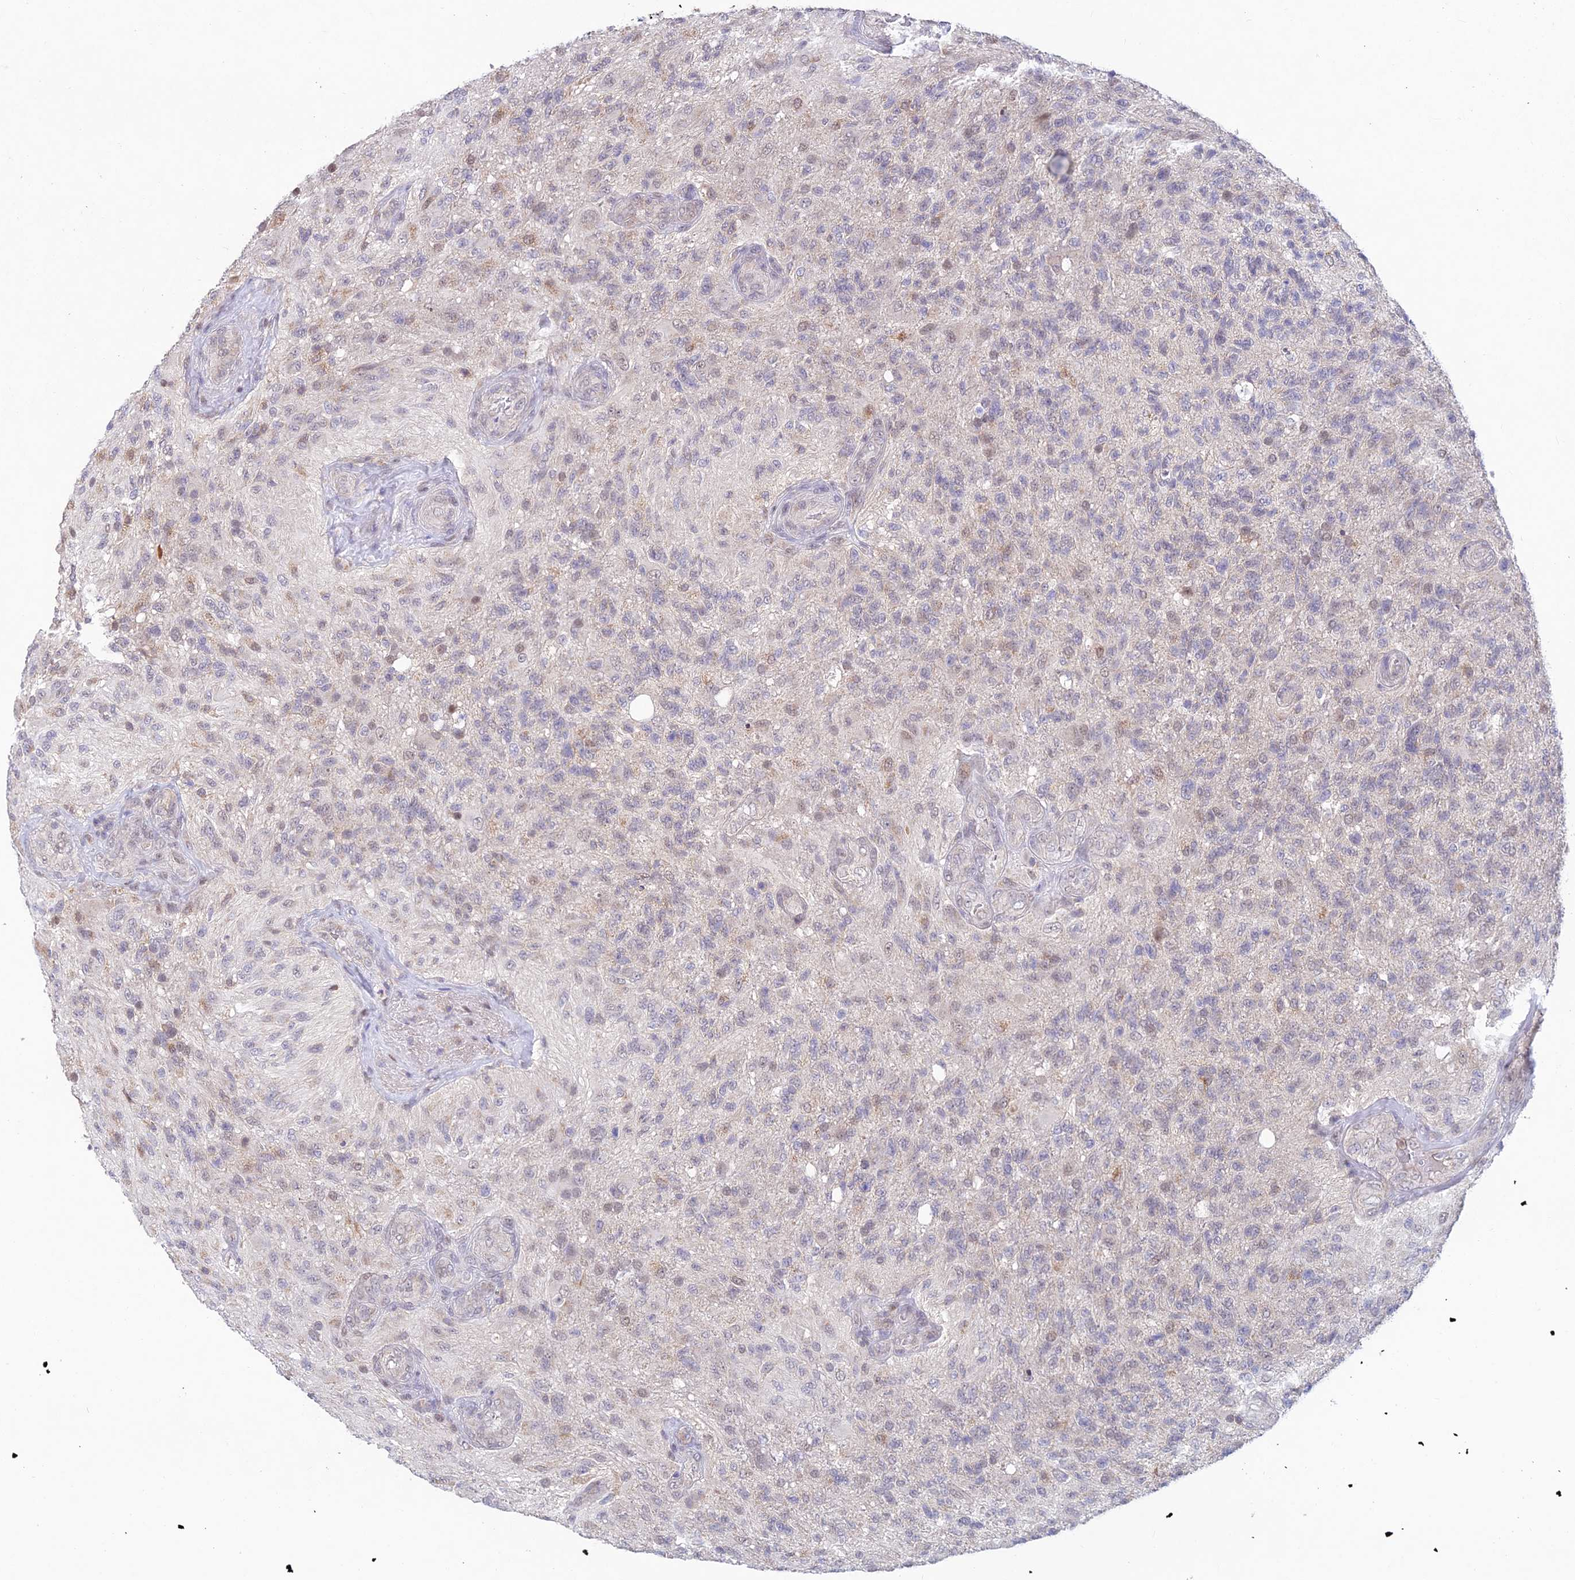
{"staining": {"intensity": "weak", "quantity": "<25%", "location": "nuclear"}, "tissue": "glioma", "cell_type": "Tumor cells", "image_type": "cancer", "snomed": [{"axis": "morphology", "description": "Glioma, malignant, High grade"}, {"axis": "topography", "description": "Brain"}], "caption": "IHC of human high-grade glioma (malignant) displays no staining in tumor cells. (Immunohistochemistry (ihc), brightfield microscopy, high magnification).", "gene": "FASTKD5", "patient": {"sex": "male", "age": 56}}